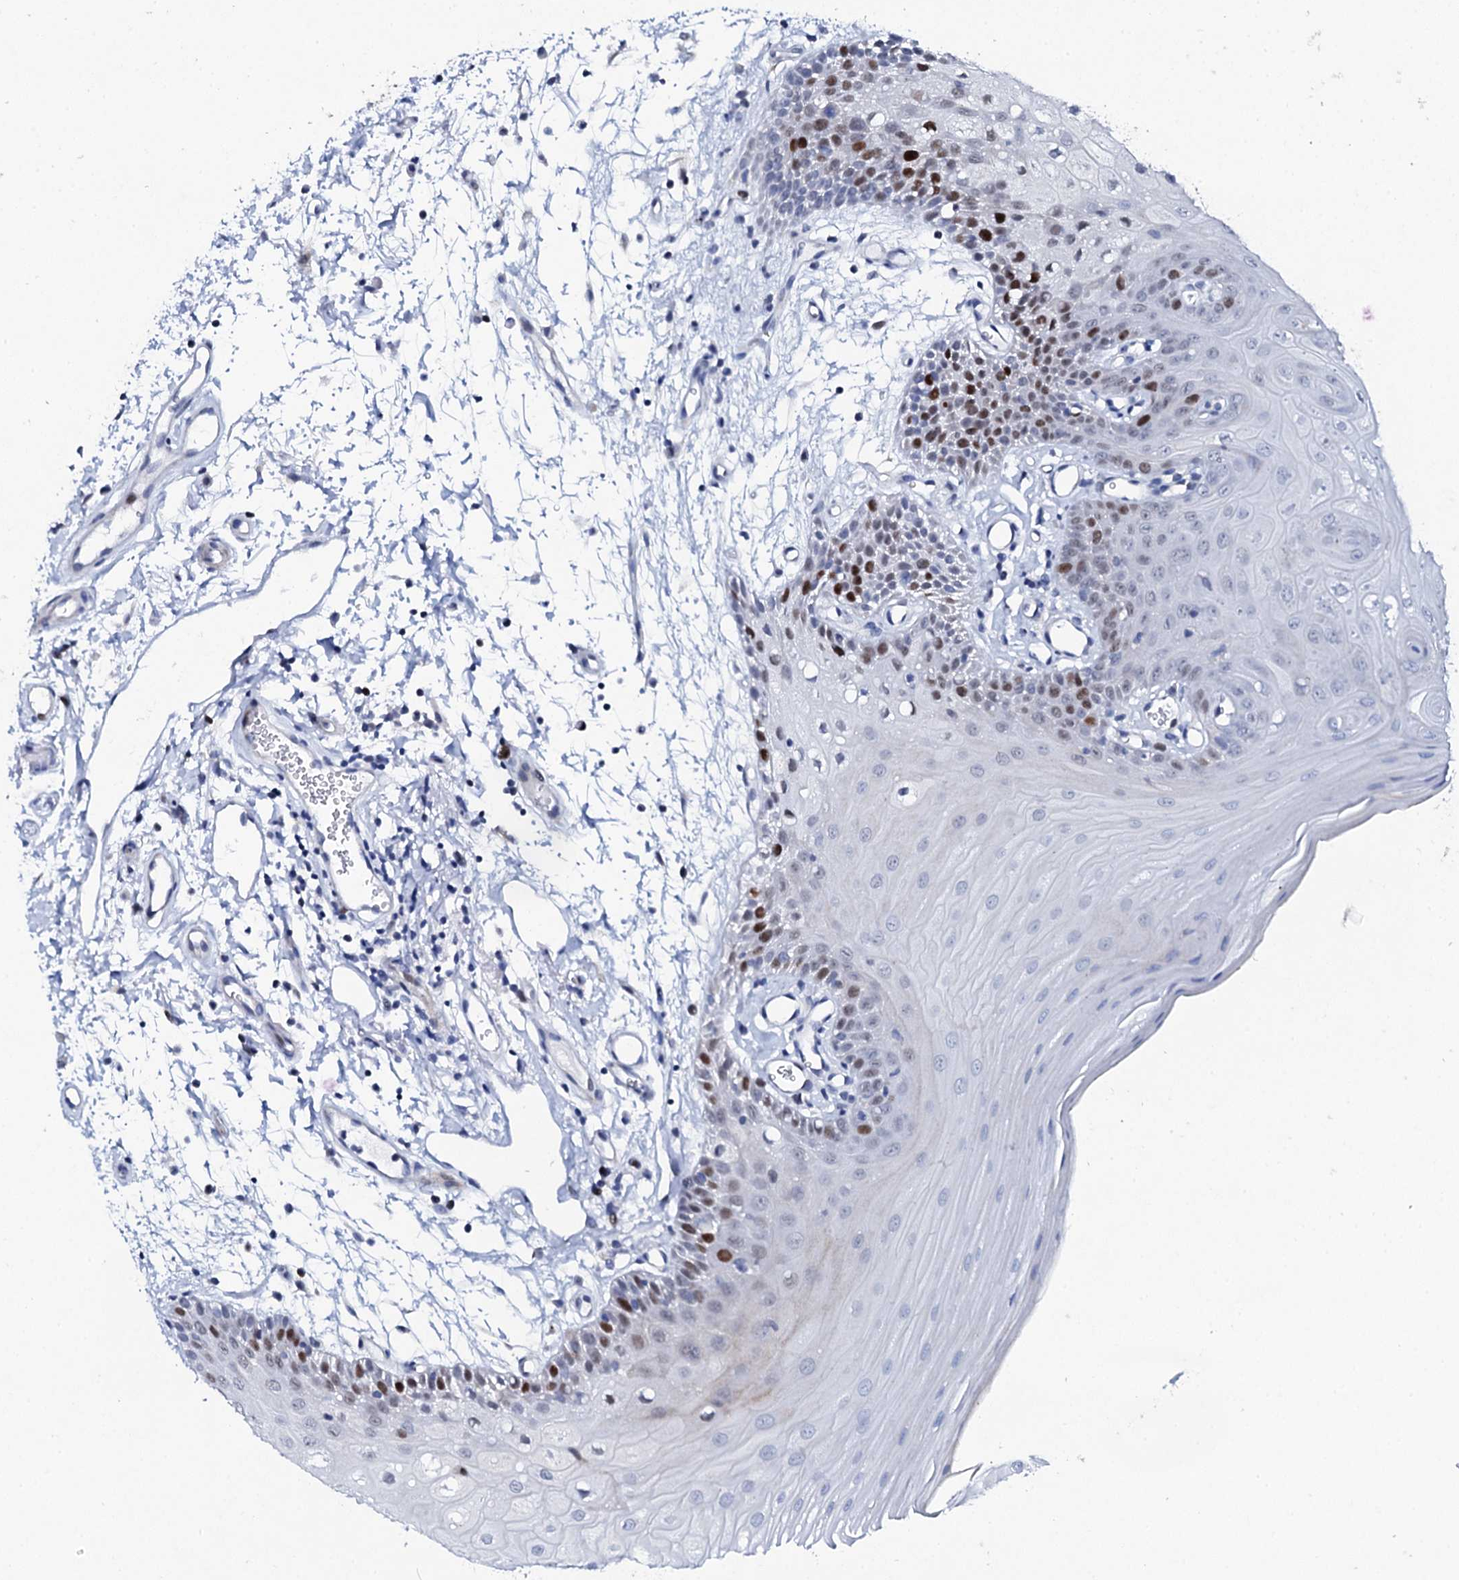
{"staining": {"intensity": "strong", "quantity": "<25%", "location": "nuclear"}, "tissue": "oral mucosa", "cell_type": "Squamous epithelial cells", "image_type": "normal", "snomed": [{"axis": "morphology", "description": "Normal tissue, NOS"}, {"axis": "topography", "description": "Oral tissue"}, {"axis": "topography", "description": "Tounge, NOS"}], "caption": "The micrograph demonstrates immunohistochemical staining of normal oral mucosa. There is strong nuclear expression is seen in approximately <25% of squamous epithelial cells.", "gene": "NUDT13", "patient": {"sex": "female", "age": 73}}